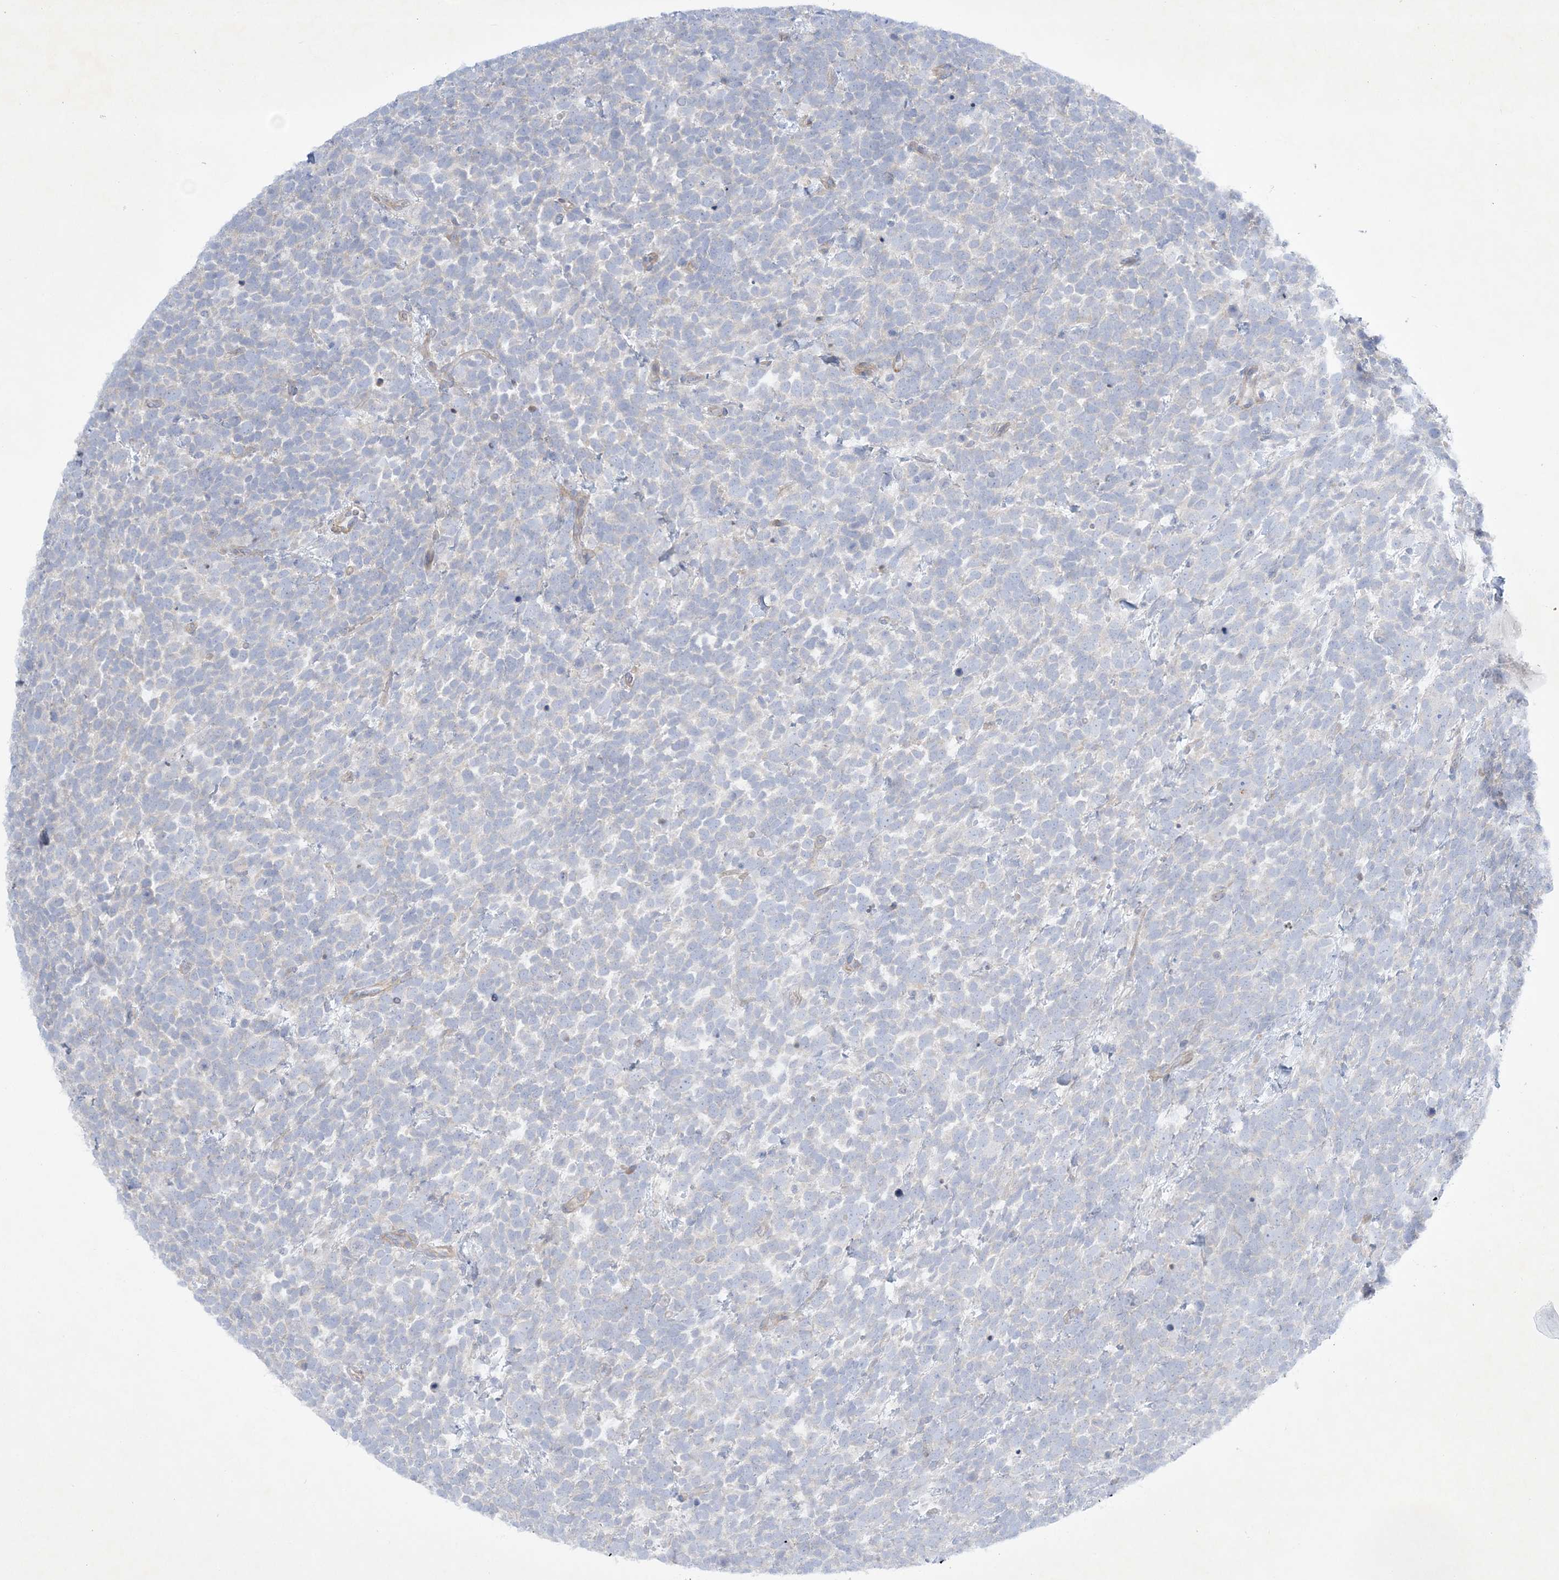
{"staining": {"intensity": "negative", "quantity": "none", "location": "none"}, "tissue": "urothelial cancer", "cell_type": "Tumor cells", "image_type": "cancer", "snomed": [{"axis": "morphology", "description": "Urothelial carcinoma, High grade"}, {"axis": "topography", "description": "Urinary bladder"}], "caption": "A high-resolution image shows IHC staining of urothelial carcinoma (high-grade), which displays no significant positivity in tumor cells.", "gene": "FARSB", "patient": {"sex": "female", "age": 82}}